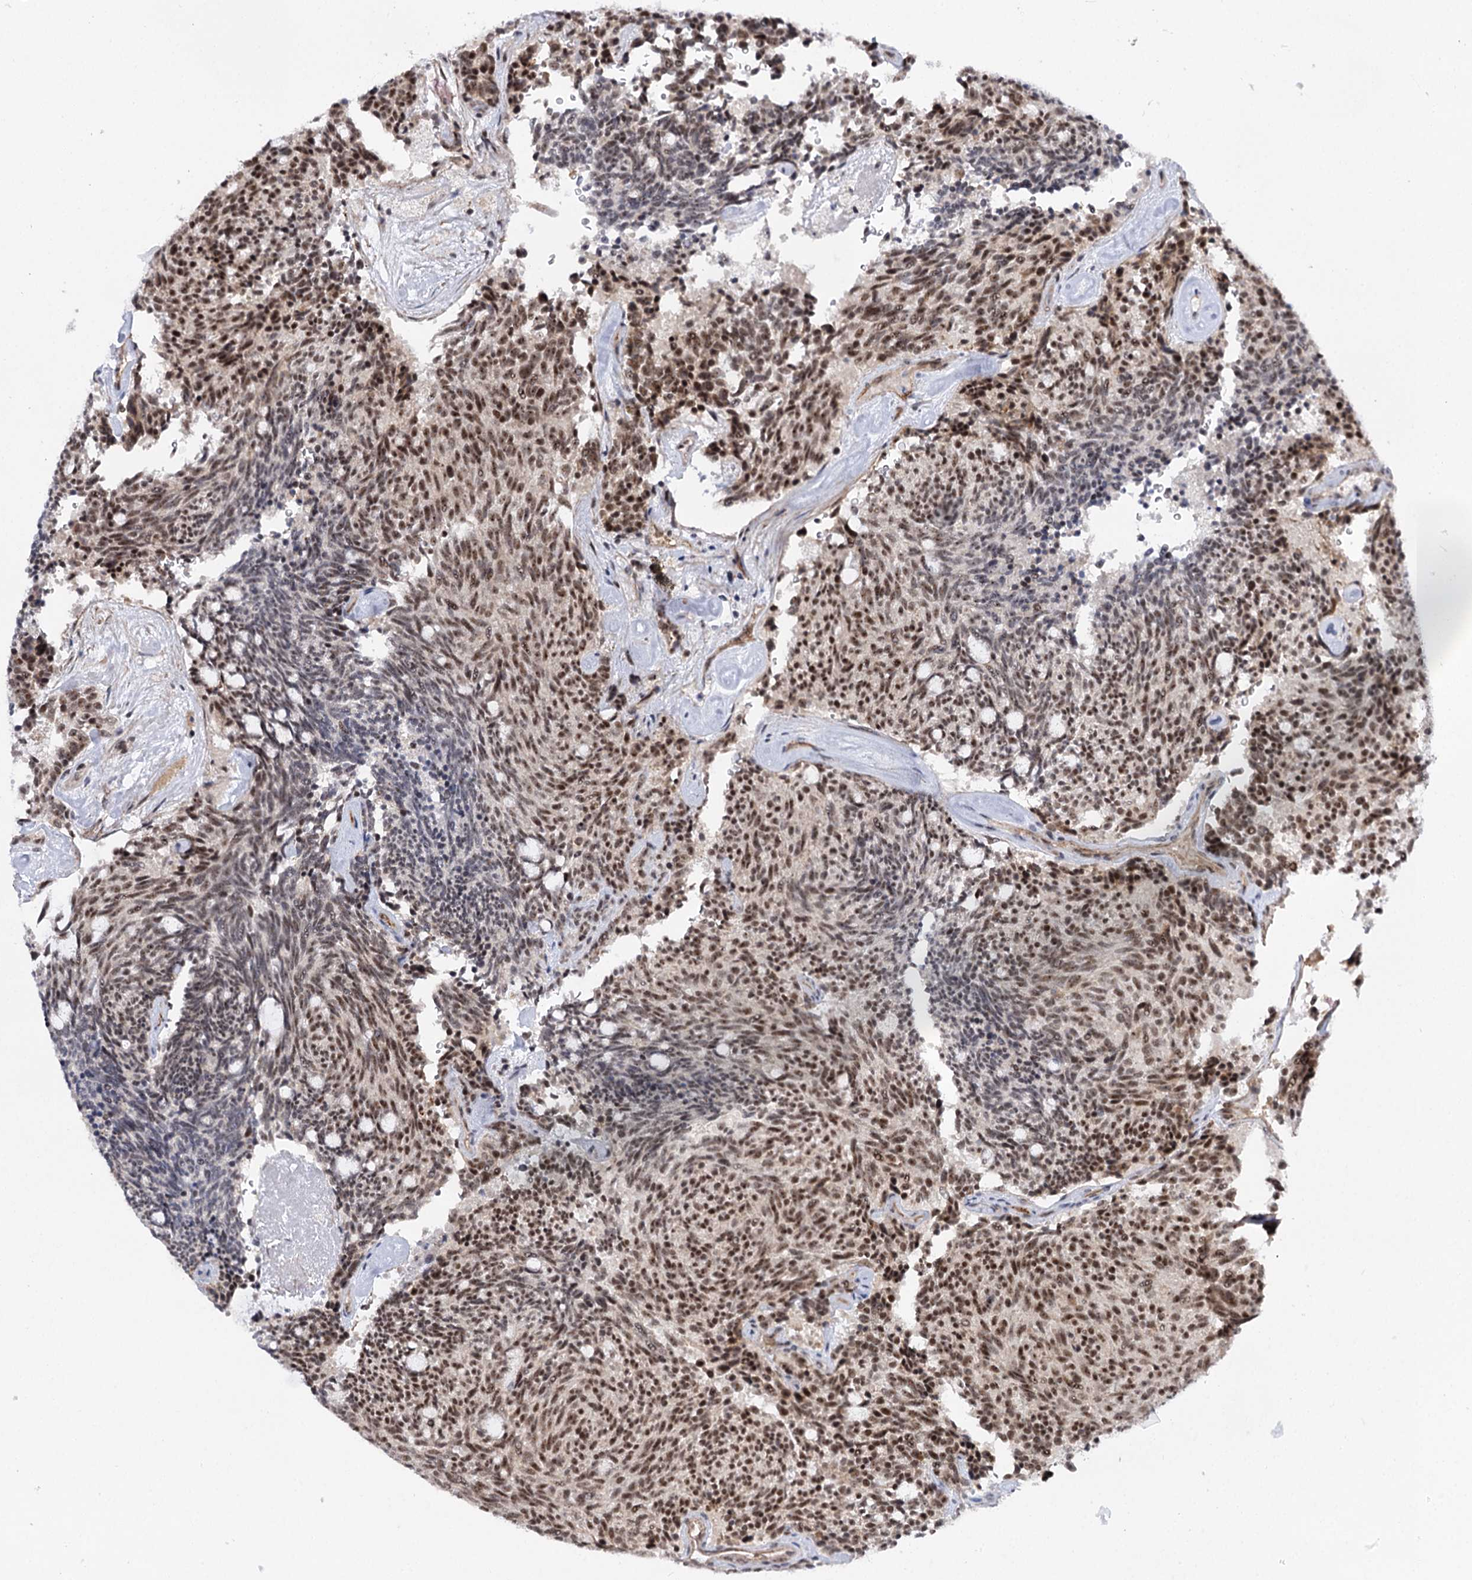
{"staining": {"intensity": "moderate", "quantity": ">75%", "location": "nuclear"}, "tissue": "carcinoid", "cell_type": "Tumor cells", "image_type": "cancer", "snomed": [{"axis": "morphology", "description": "Carcinoid, malignant, NOS"}, {"axis": "topography", "description": "Pancreas"}], "caption": "This photomicrograph displays carcinoid stained with immunohistochemistry (IHC) to label a protein in brown. The nuclear of tumor cells show moderate positivity for the protein. Nuclei are counter-stained blue.", "gene": "BUD13", "patient": {"sex": "female", "age": 54}}